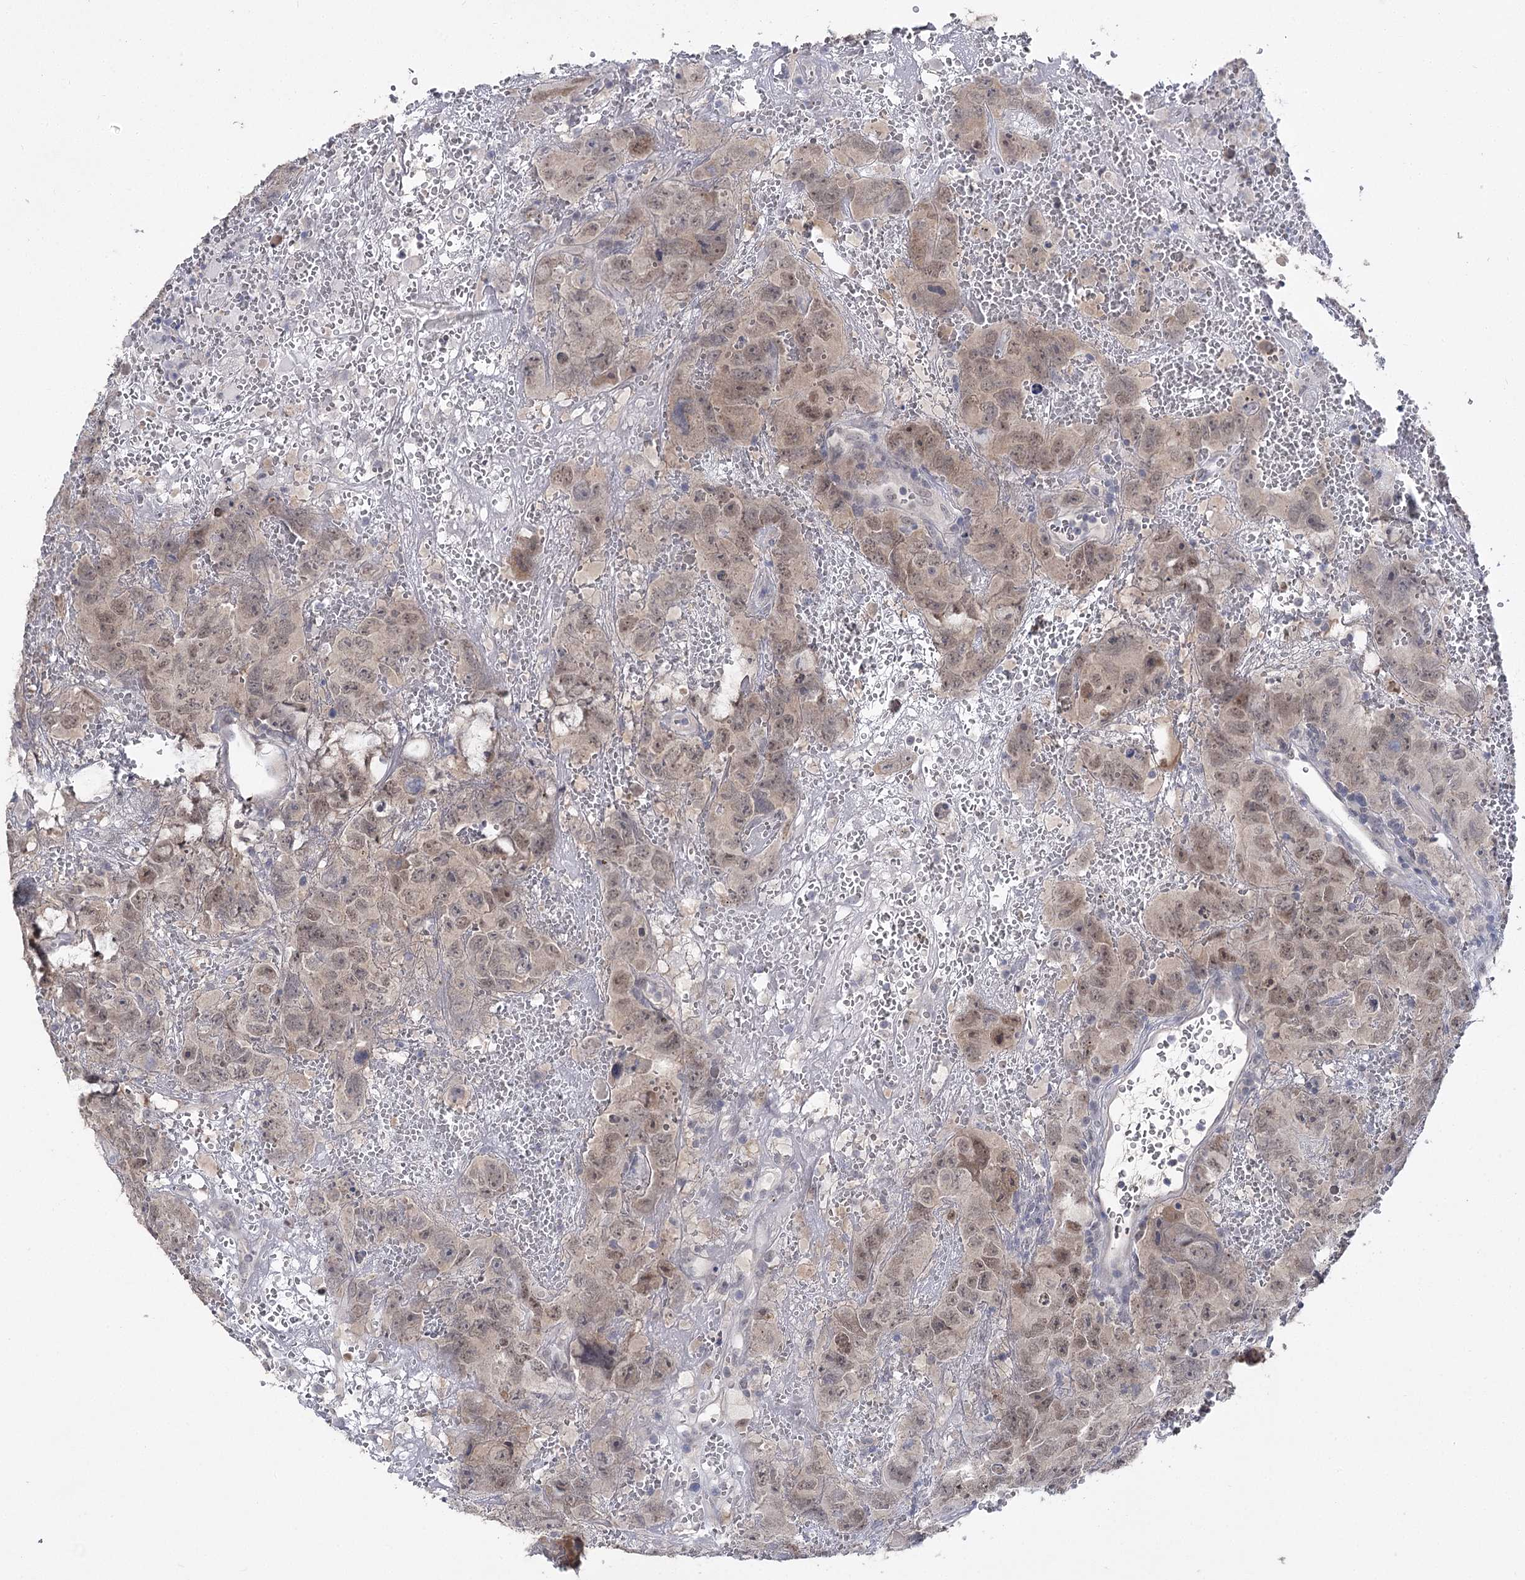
{"staining": {"intensity": "weak", "quantity": "<25%", "location": "cytoplasmic/membranous,nuclear"}, "tissue": "testis cancer", "cell_type": "Tumor cells", "image_type": "cancer", "snomed": [{"axis": "morphology", "description": "Carcinoma, Embryonal, NOS"}, {"axis": "topography", "description": "Testis"}], "caption": "Tumor cells show no significant protein staining in embryonal carcinoma (testis).", "gene": "PHYHIPL", "patient": {"sex": "male", "age": 45}}